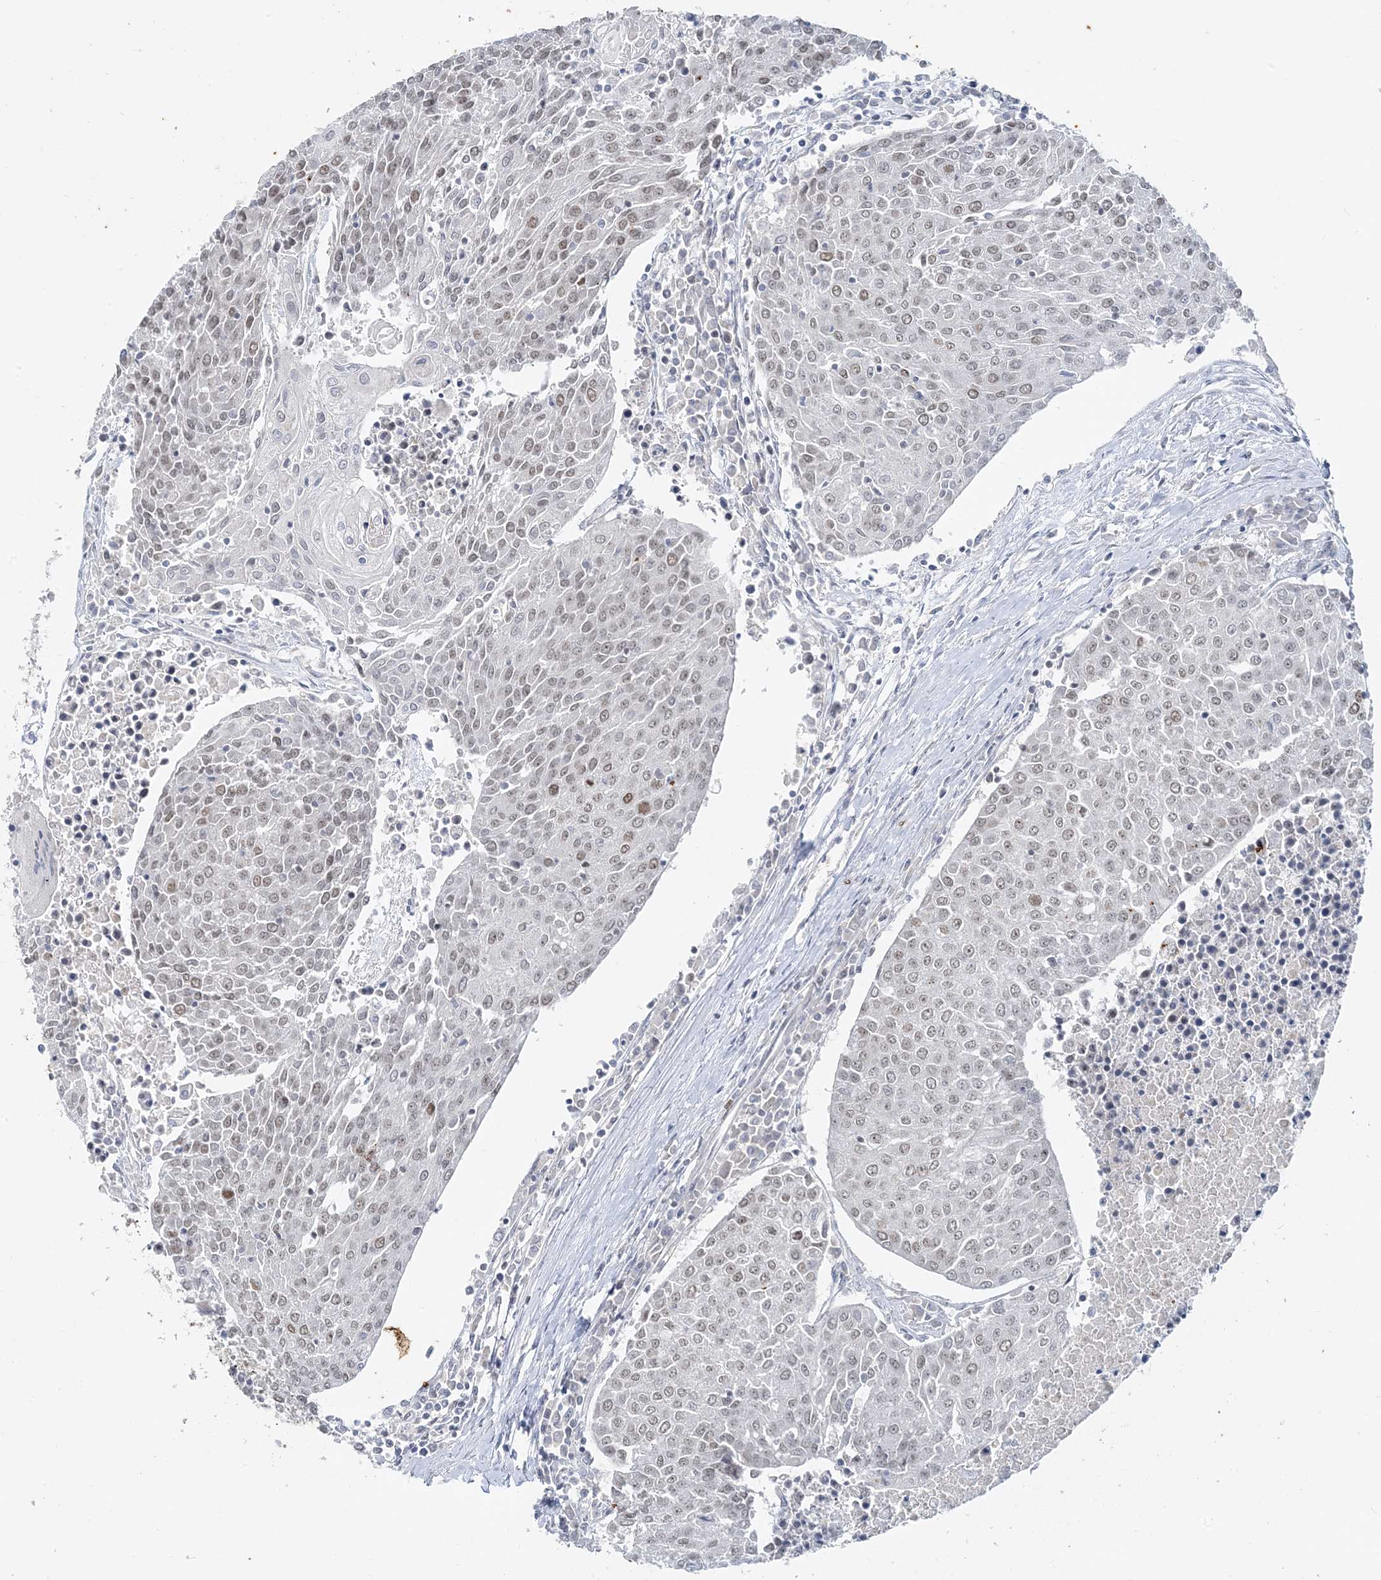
{"staining": {"intensity": "weak", "quantity": "<25%", "location": "nuclear"}, "tissue": "urothelial cancer", "cell_type": "Tumor cells", "image_type": "cancer", "snomed": [{"axis": "morphology", "description": "Urothelial carcinoma, High grade"}, {"axis": "topography", "description": "Urinary bladder"}], "caption": "An IHC photomicrograph of high-grade urothelial carcinoma is shown. There is no staining in tumor cells of high-grade urothelial carcinoma.", "gene": "LEXM", "patient": {"sex": "female", "age": 85}}